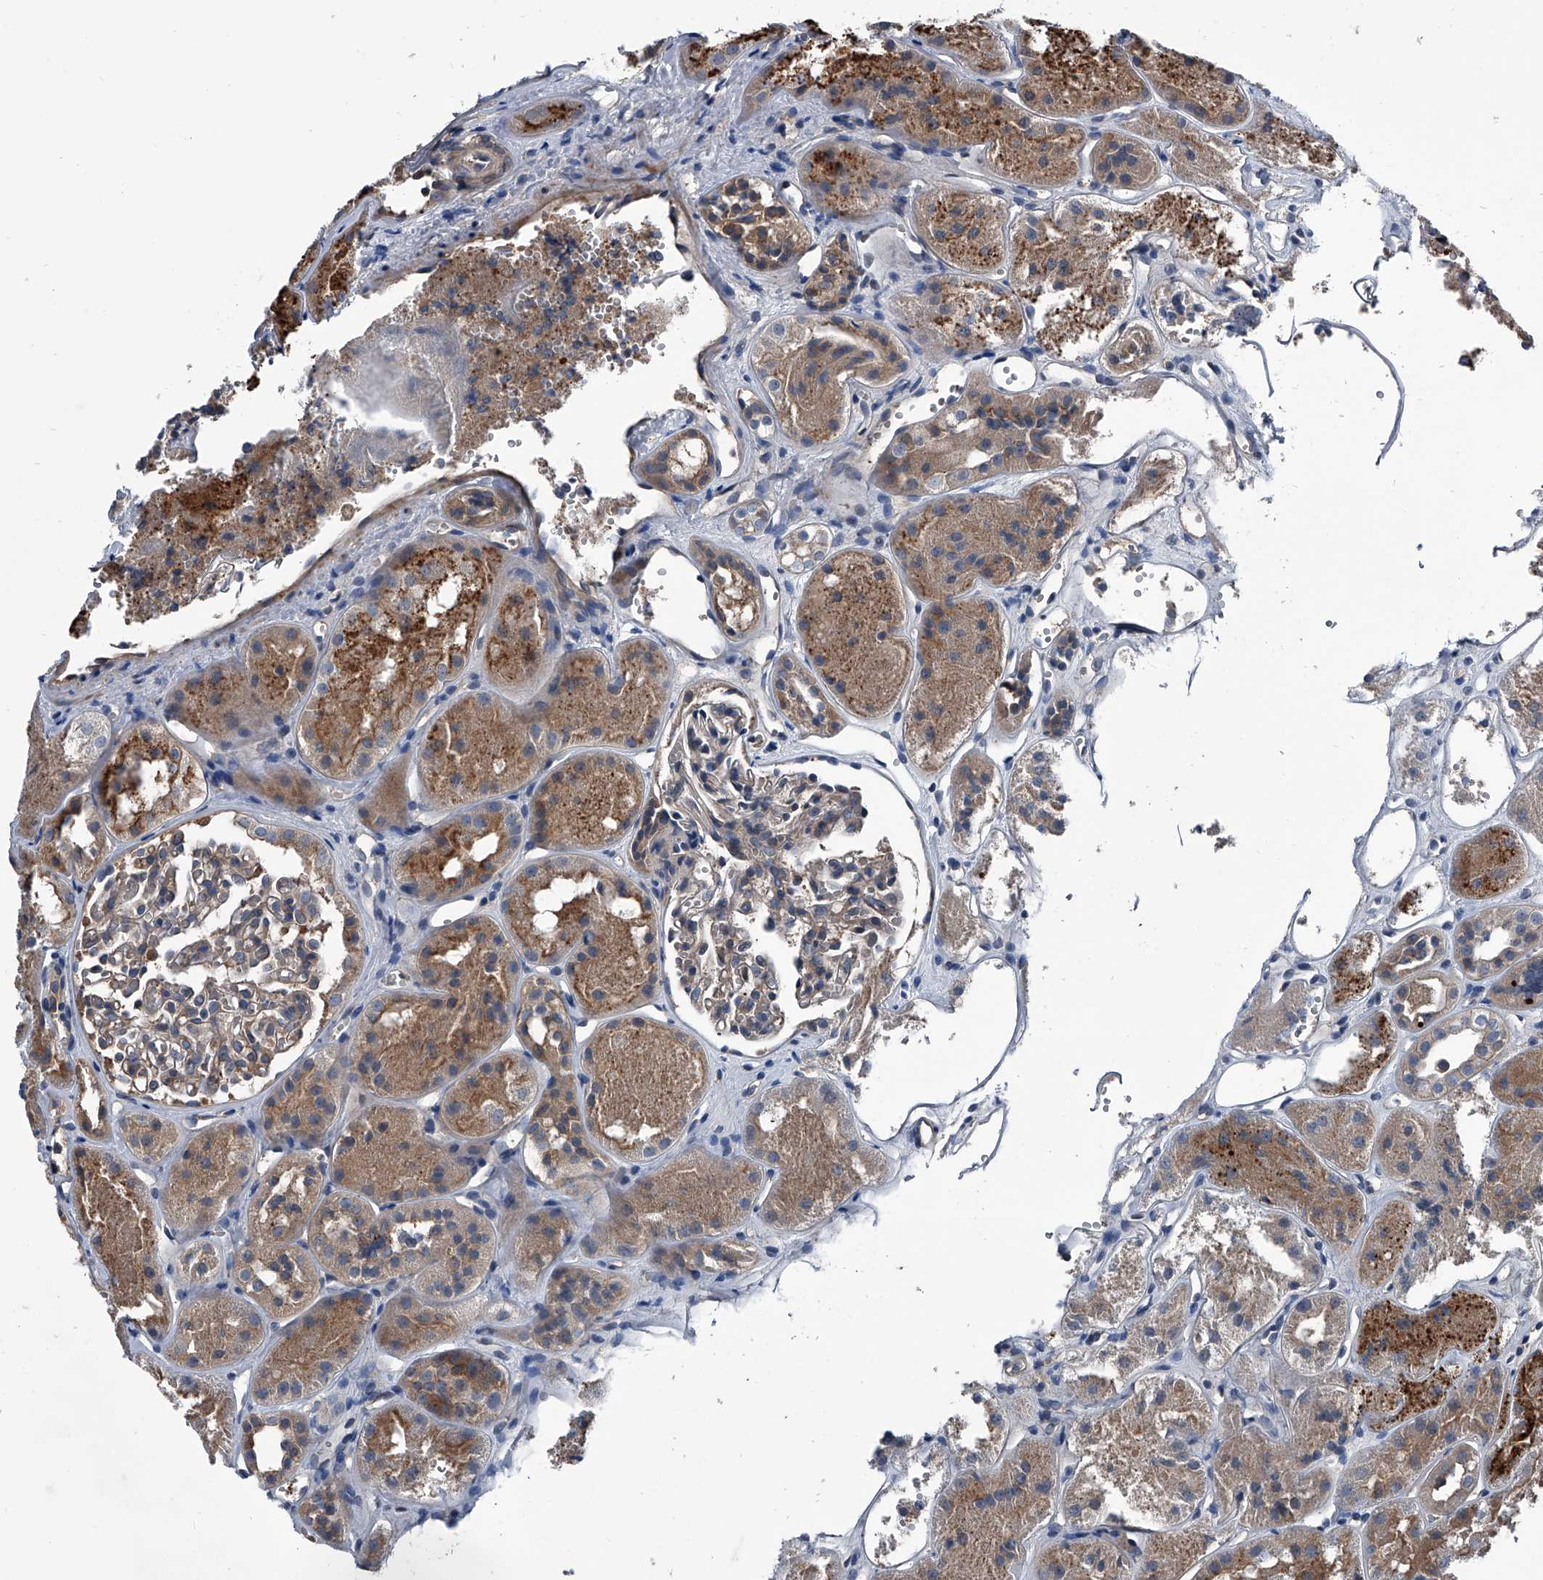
{"staining": {"intensity": "weak", "quantity": "<25%", "location": "cytoplasmic/membranous"}, "tissue": "kidney", "cell_type": "Cells in glomeruli", "image_type": "normal", "snomed": [{"axis": "morphology", "description": "Normal tissue, NOS"}, {"axis": "topography", "description": "Kidney"}], "caption": "This is an immunohistochemistry micrograph of unremarkable human kidney. There is no positivity in cells in glomeruli.", "gene": "KIF13A", "patient": {"sex": "male", "age": 16}}